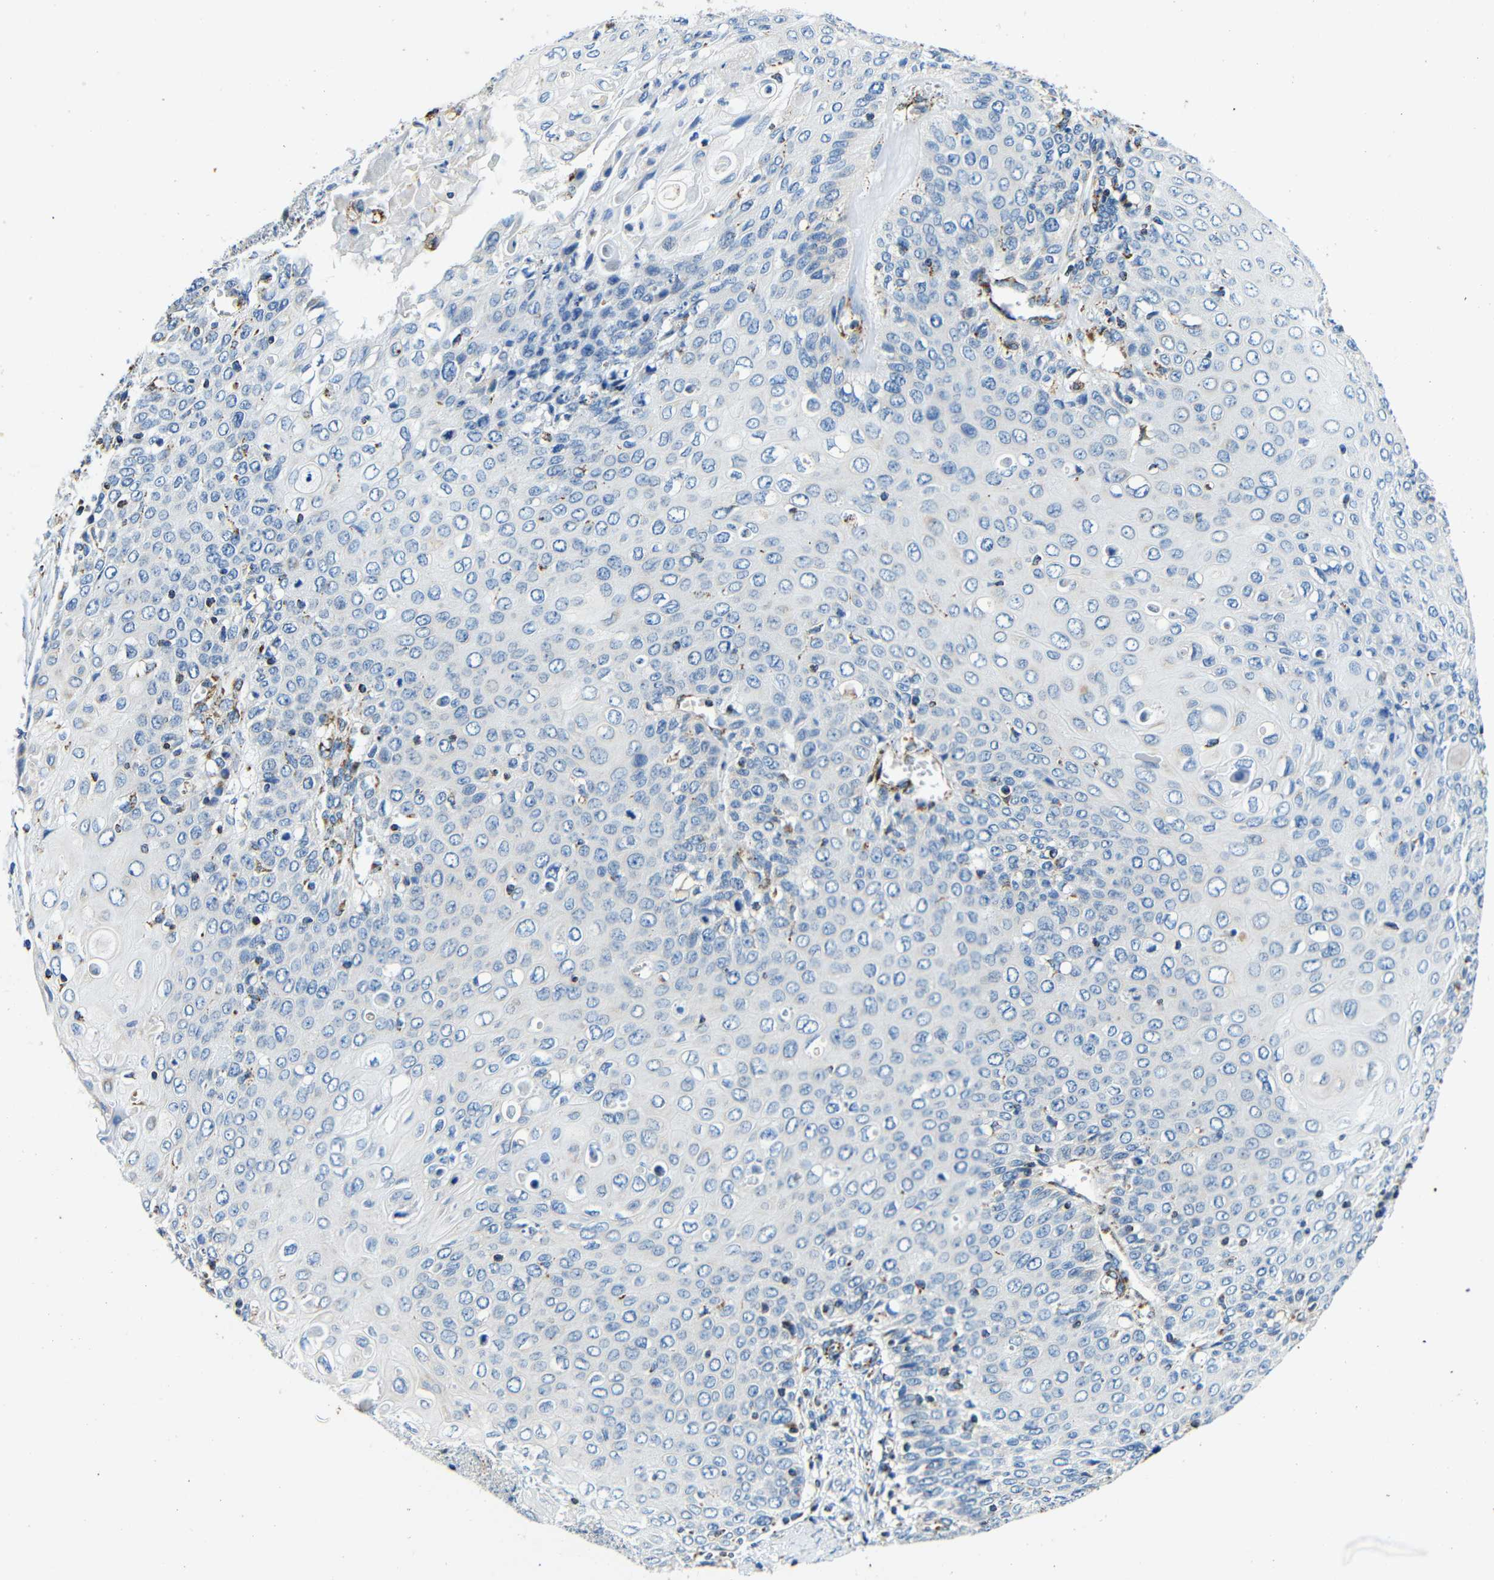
{"staining": {"intensity": "negative", "quantity": "none", "location": "none"}, "tissue": "cervical cancer", "cell_type": "Tumor cells", "image_type": "cancer", "snomed": [{"axis": "morphology", "description": "Squamous cell carcinoma, NOS"}, {"axis": "topography", "description": "Cervix"}], "caption": "This photomicrograph is of cervical cancer stained with immunohistochemistry (IHC) to label a protein in brown with the nuclei are counter-stained blue. There is no positivity in tumor cells. (Brightfield microscopy of DAB (3,3'-diaminobenzidine) immunohistochemistry (IHC) at high magnification).", "gene": "GALNT18", "patient": {"sex": "female", "age": 39}}